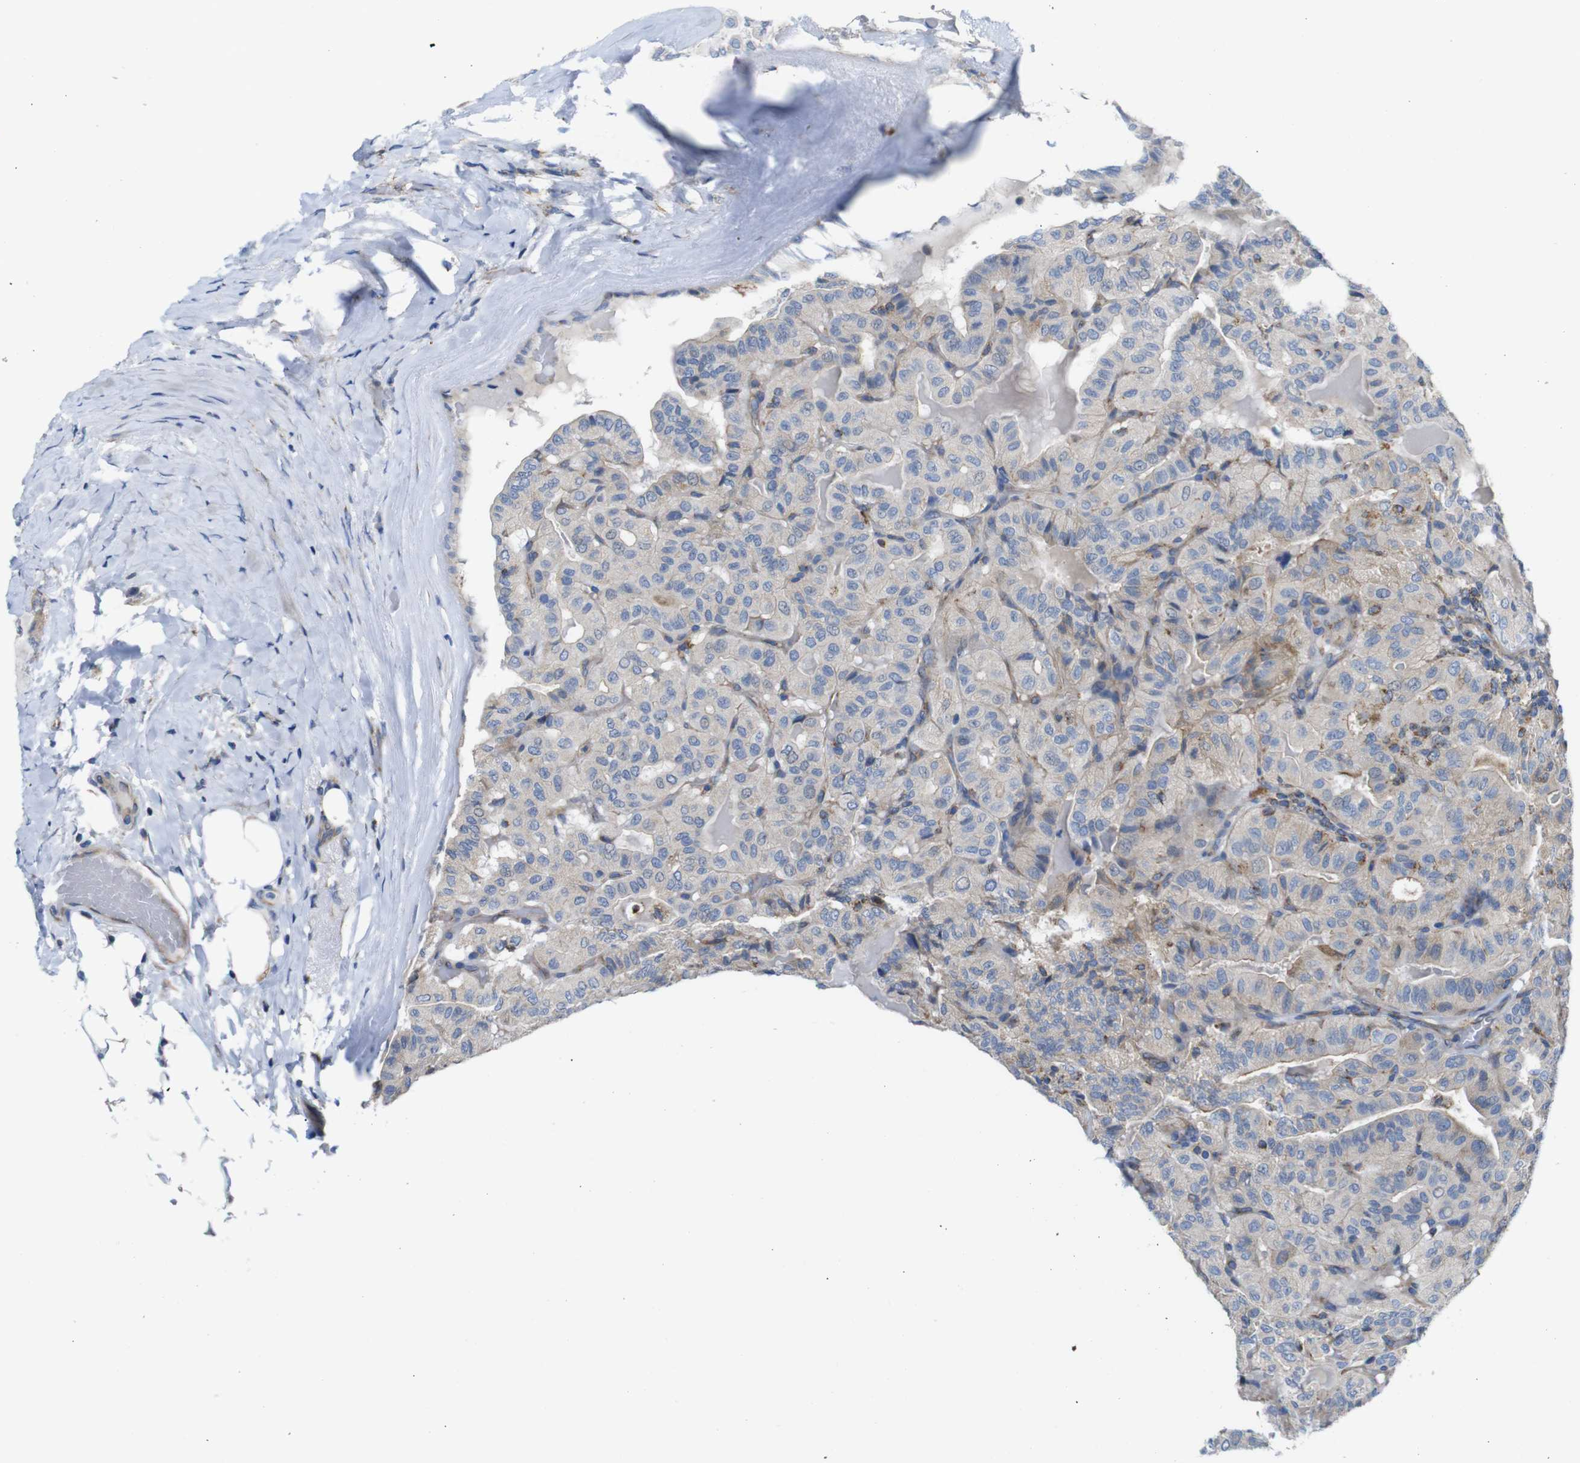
{"staining": {"intensity": "negative", "quantity": "none", "location": "none"}, "tissue": "thyroid cancer", "cell_type": "Tumor cells", "image_type": "cancer", "snomed": [{"axis": "morphology", "description": "Papillary adenocarcinoma, NOS"}, {"axis": "topography", "description": "Thyroid gland"}], "caption": "High magnification brightfield microscopy of thyroid cancer (papillary adenocarcinoma) stained with DAB (3,3'-diaminobenzidine) (brown) and counterstained with hematoxylin (blue): tumor cells show no significant positivity. Brightfield microscopy of immunohistochemistry stained with DAB (3,3'-diaminobenzidine) (brown) and hematoxylin (blue), captured at high magnification.", "gene": "PDCD1LG2", "patient": {"sex": "male", "age": 77}}